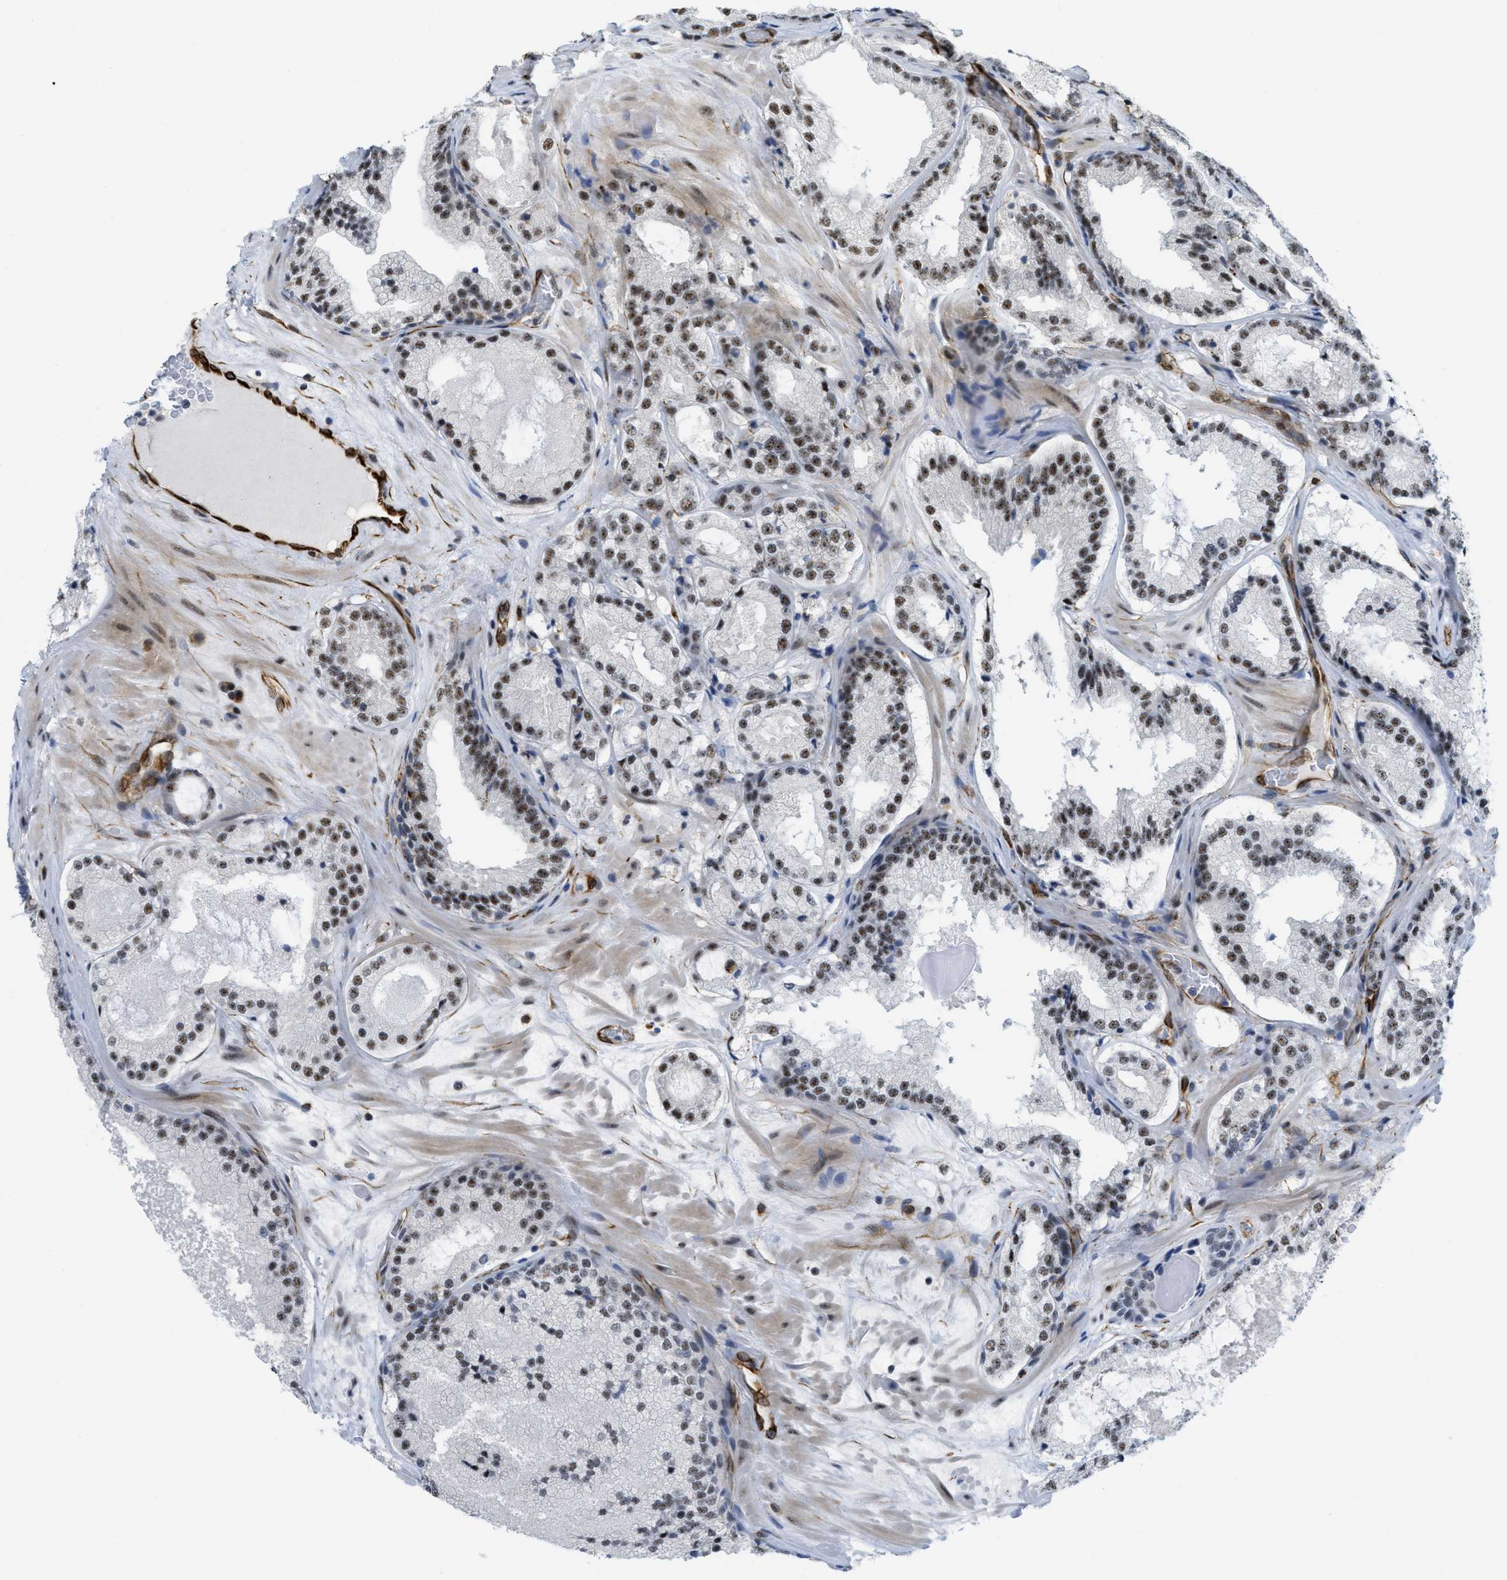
{"staining": {"intensity": "moderate", "quantity": ">75%", "location": "nuclear"}, "tissue": "prostate cancer", "cell_type": "Tumor cells", "image_type": "cancer", "snomed": [{"axis": "morphology", "description": "Adenocarcinoma, High grade"}, {"axis": "topography", "description": "Prostate"}], "caption": "Immunohistochemical staining of human prostate cancer displays moderate nuclear protein expression in approximately >75% of tumor cells.", "gene": "LRRC8B", "patient": {"sex": "male", "age": 65}}